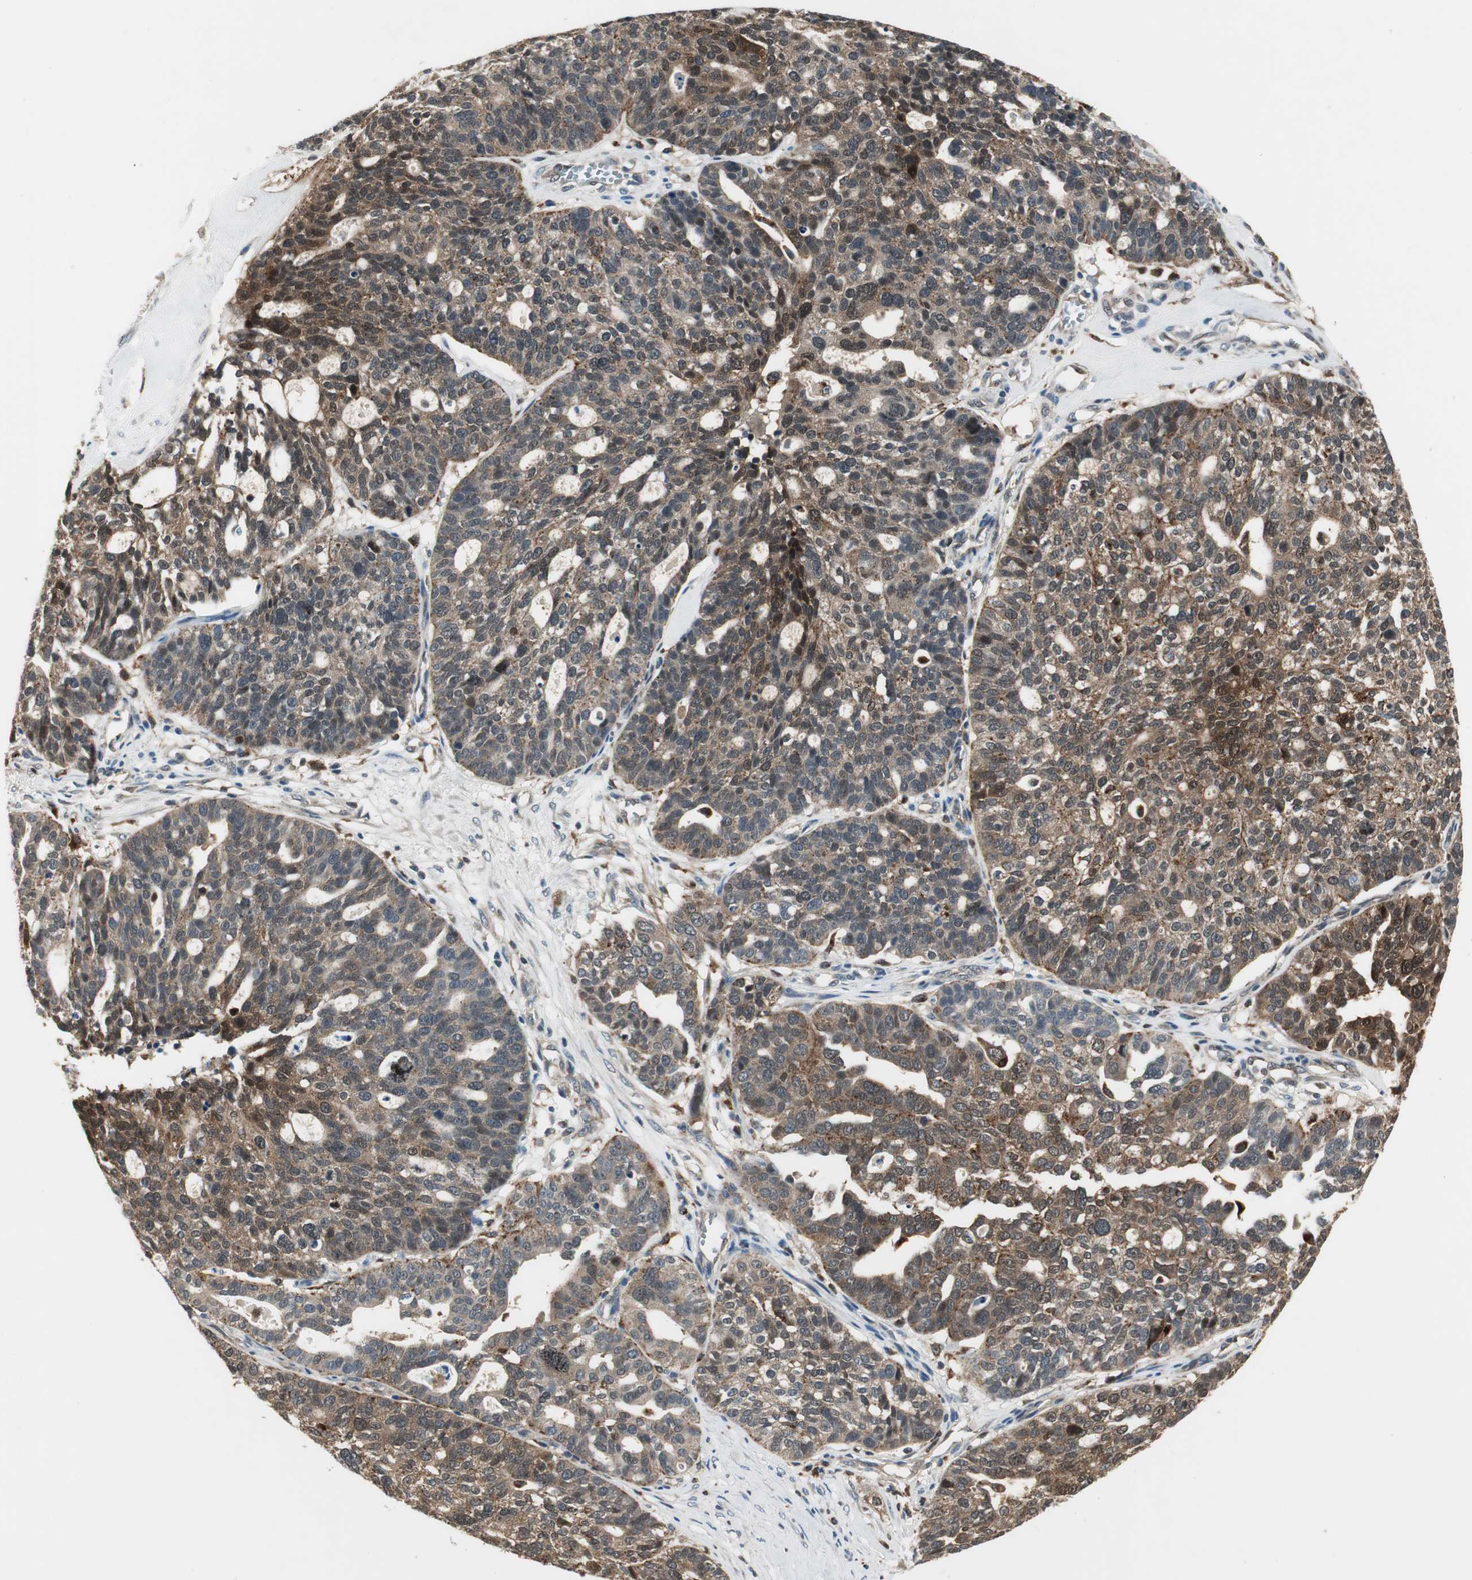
{"staining": {"intensity": "moderate", "quantity": ">75%", "location": "cytoplasmic/membranous"}, "tissue": "ovarian cancer", "cell_type": "Tumor cells", "image_type": "cancer", "snomed": [{"axis": "morphology", "description": "Cystadenocarcinoma, serous, NOS"}, {"axis": "topography", "description": "Ovary"}], "caption": "Protein analysis of ovarian cancer (serous cystadenocarcinoma) tissue displays moderate cytoplasmic/membranous staining in approximately >75% of tumor cells.", "gene": "NCK1", "patient": {"sex": "female", "age": 59}}